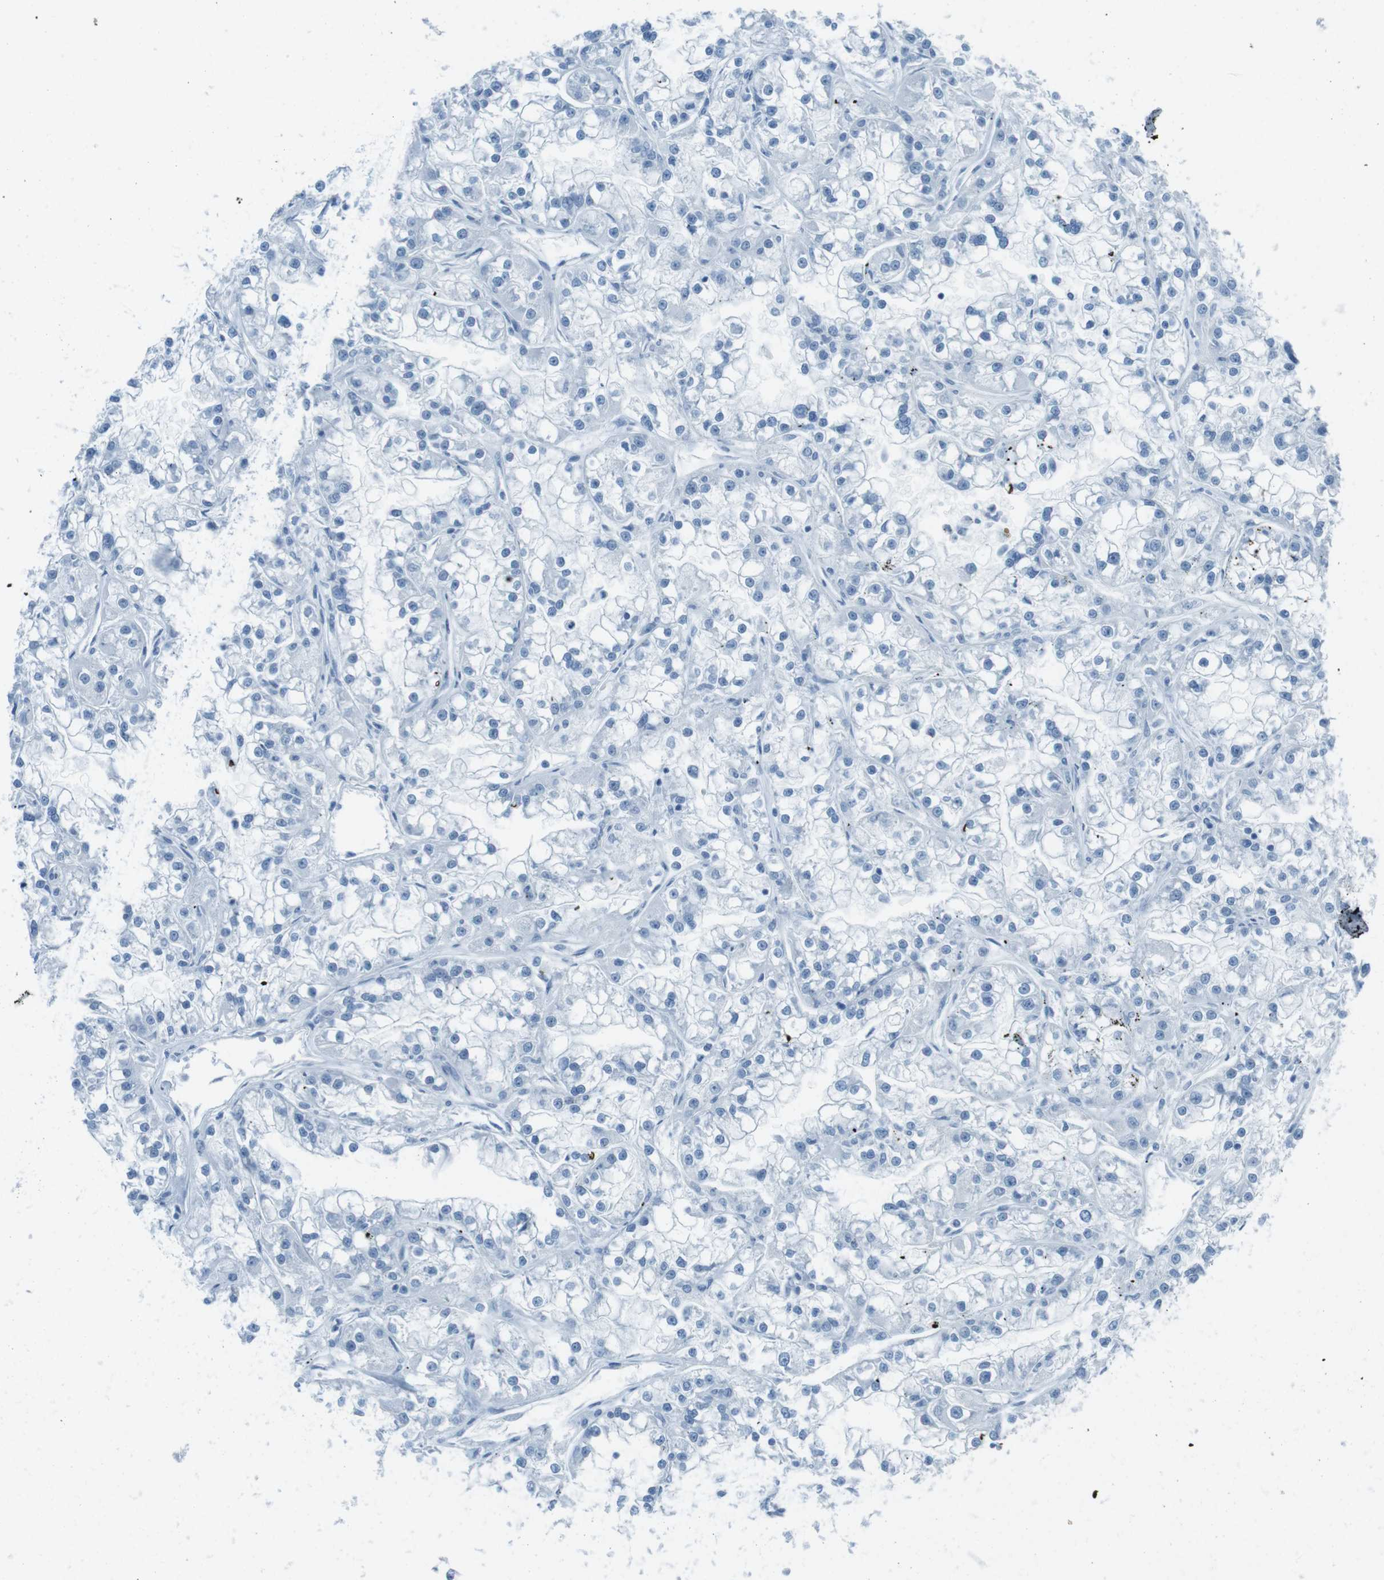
{"staining": {"intensity": "negative", "quantity": "none", "location": "none"}, "tissue": "renal cancer", "cell_type": "Tumor cells", "image_type": "cancer", "snomed": [{"axis": "morphology", "description": "Adenocarcinoma, NOS"}, {"axis": "topography", "description": "Kidney"}], "caption": "The immunohistochemistry histopathology image has no significant staining in tumor cells of adenocarcinoma (renal) tissue. (DAB (3,3'-diaminobenzidine) IHC, high magnification).", "gene": "TMEM207", "patient": {"sex": "female", "age": 52}}